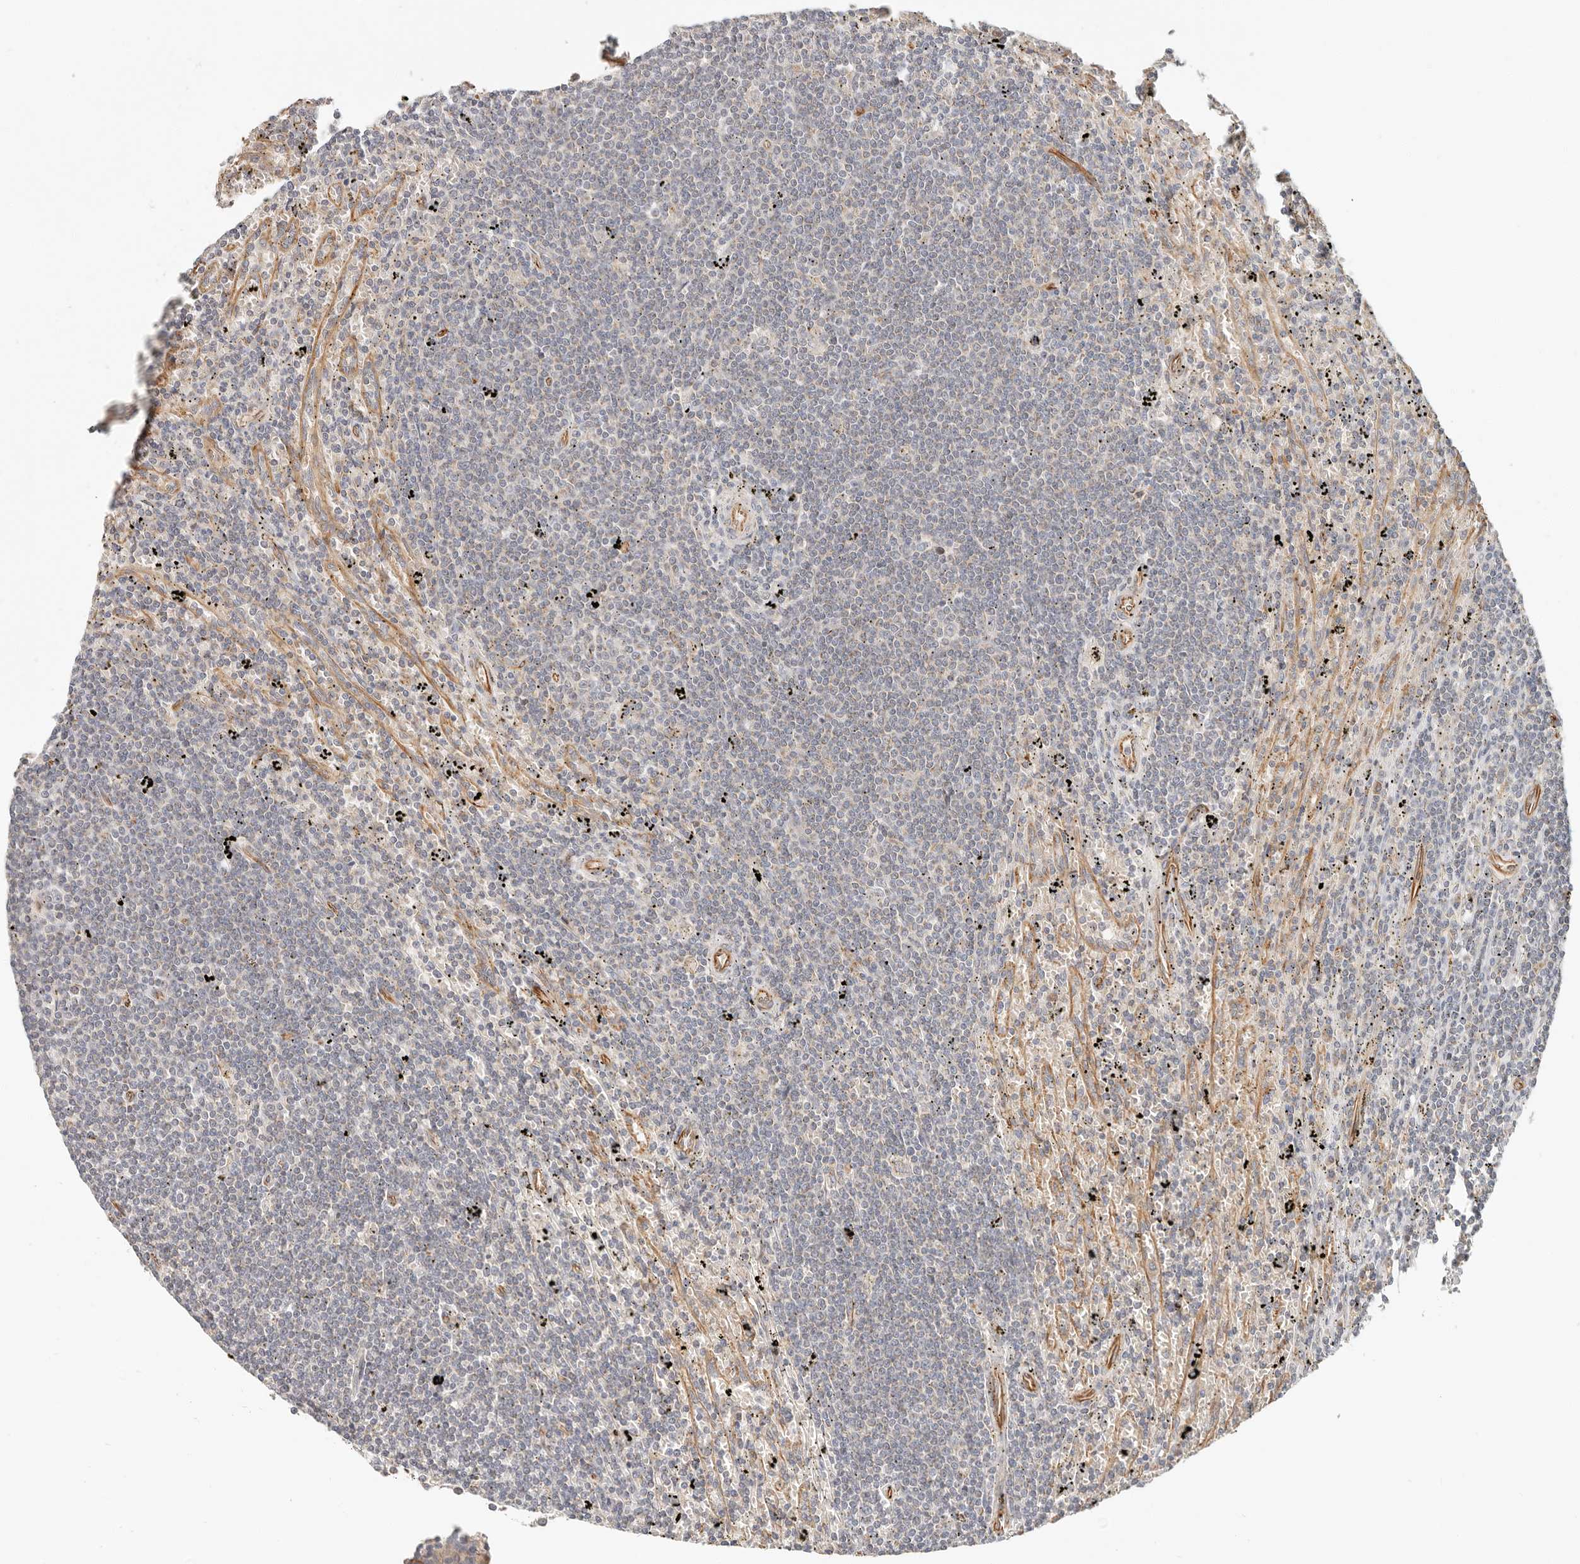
{"staining": {"intensity": "negative", "quantity": "none", "location": "none"}, "tissue": "lymphoma", "cell_type": "Tumor cells", "image_type": "cancer", "snomed": [{"axis": "morphology", "description": "Malignant lymphoma, non-Hodgkin's type, Low grade"}, {"axis": "topography", "description": "Spleen"}], "caption": "The image shows no staining of tumor cells in lymphoma.", "gene": "SPRING1", "patient": {"sex": "male", "age": 76}}